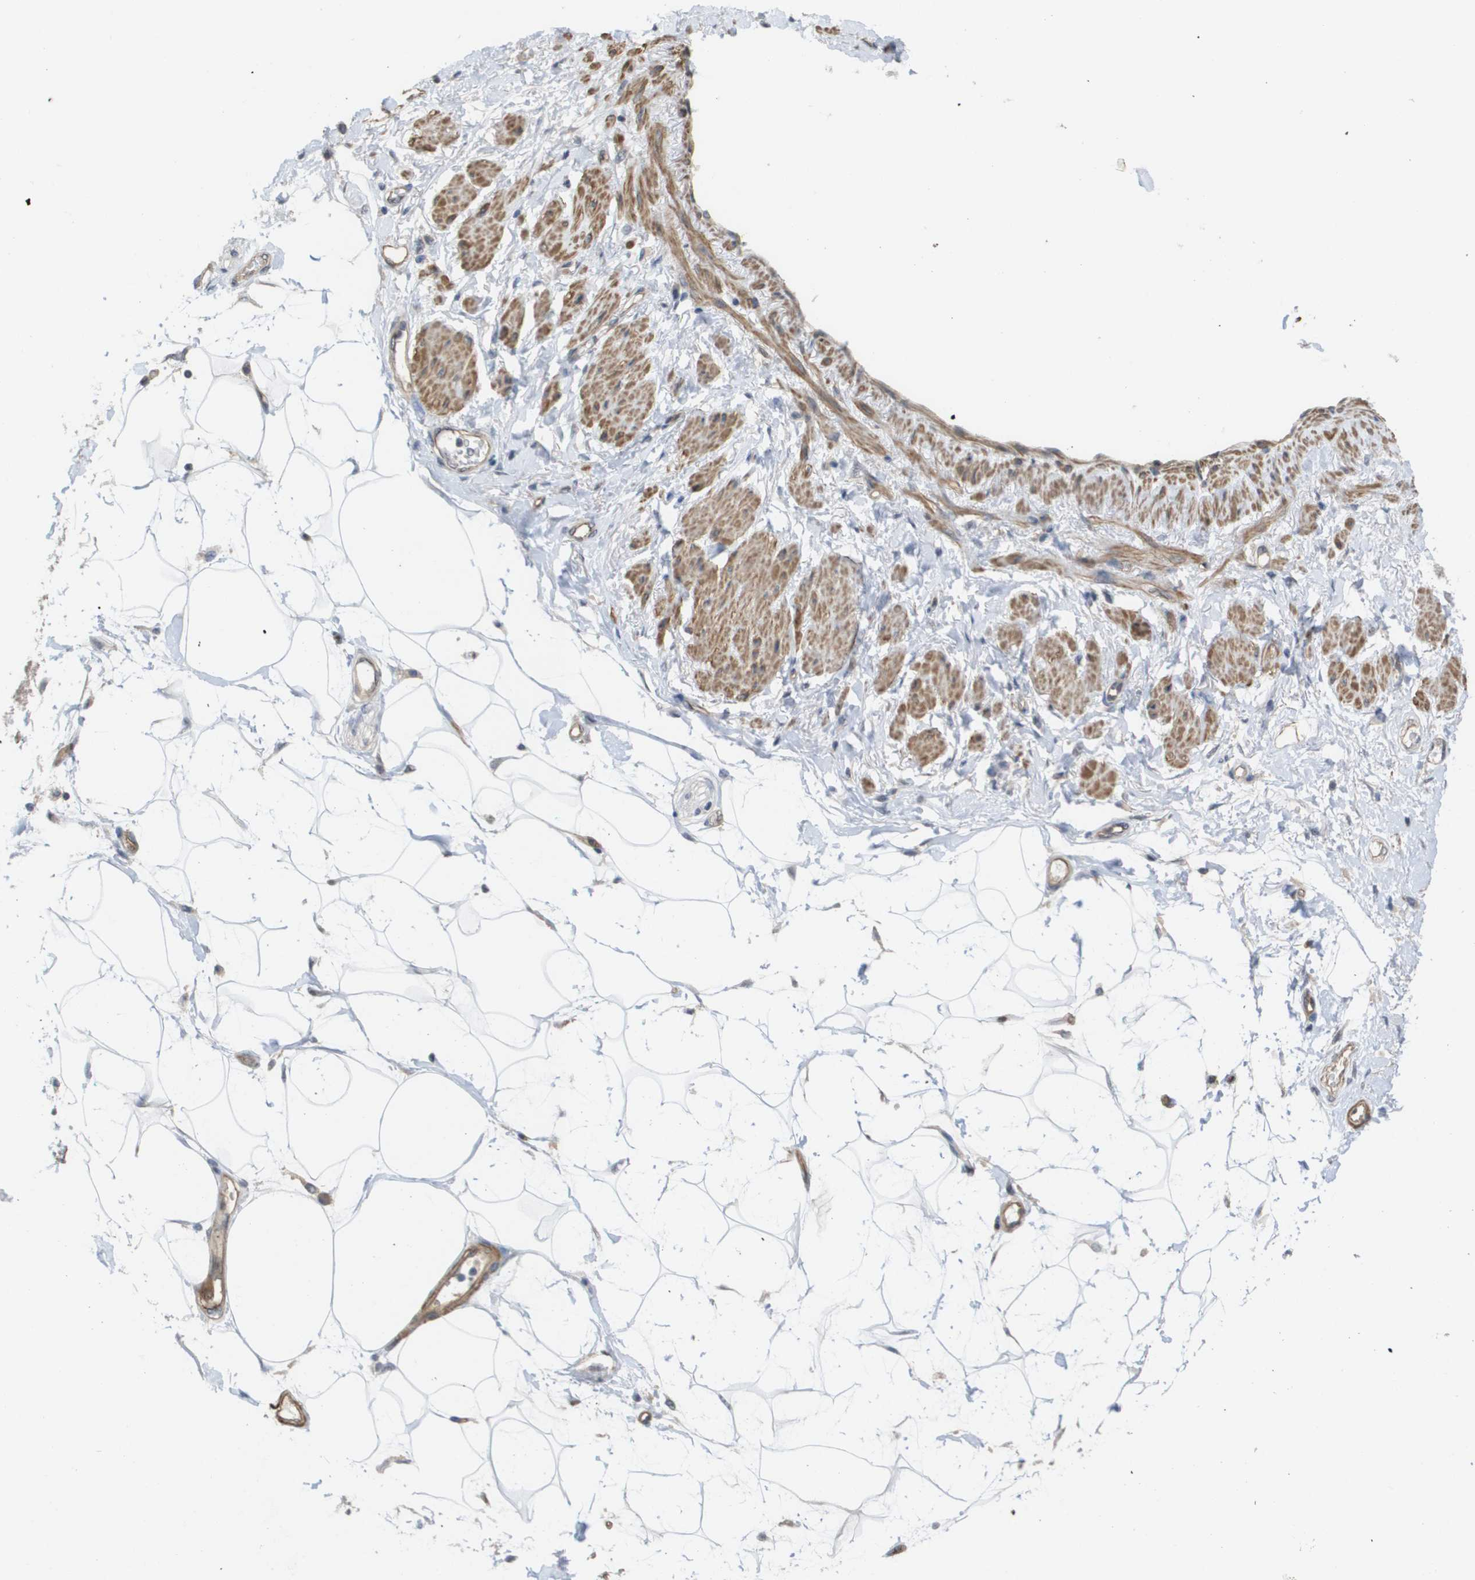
{"staining": {"intensity": "negative", "quantity": "none", "location": "none"}, "tissue": "adipose tissue", "cell_type": "Adipocytes", "image_type": "normal", "snomed": [{"axis": "morphology", "description": "Normal tissue, NOS"}, {"axis": "morphology", "description": "Adenocarcinoma, NOS"}, {"axis": "topography", "description": "Duodenum"}, {"axis": "topography", "description": "Peripheral nerve tissue"}], "caption": "Immunohistochemistry (IHC) histopathology image of unremarkable adipose tissue: adipose tissue stained with DAB (3,3'-diaminobenzidine) exhibits no significant protein positivity in adipocytes.", "gene": "RNF112", "patient": {"sex": "female", "age": 60}}